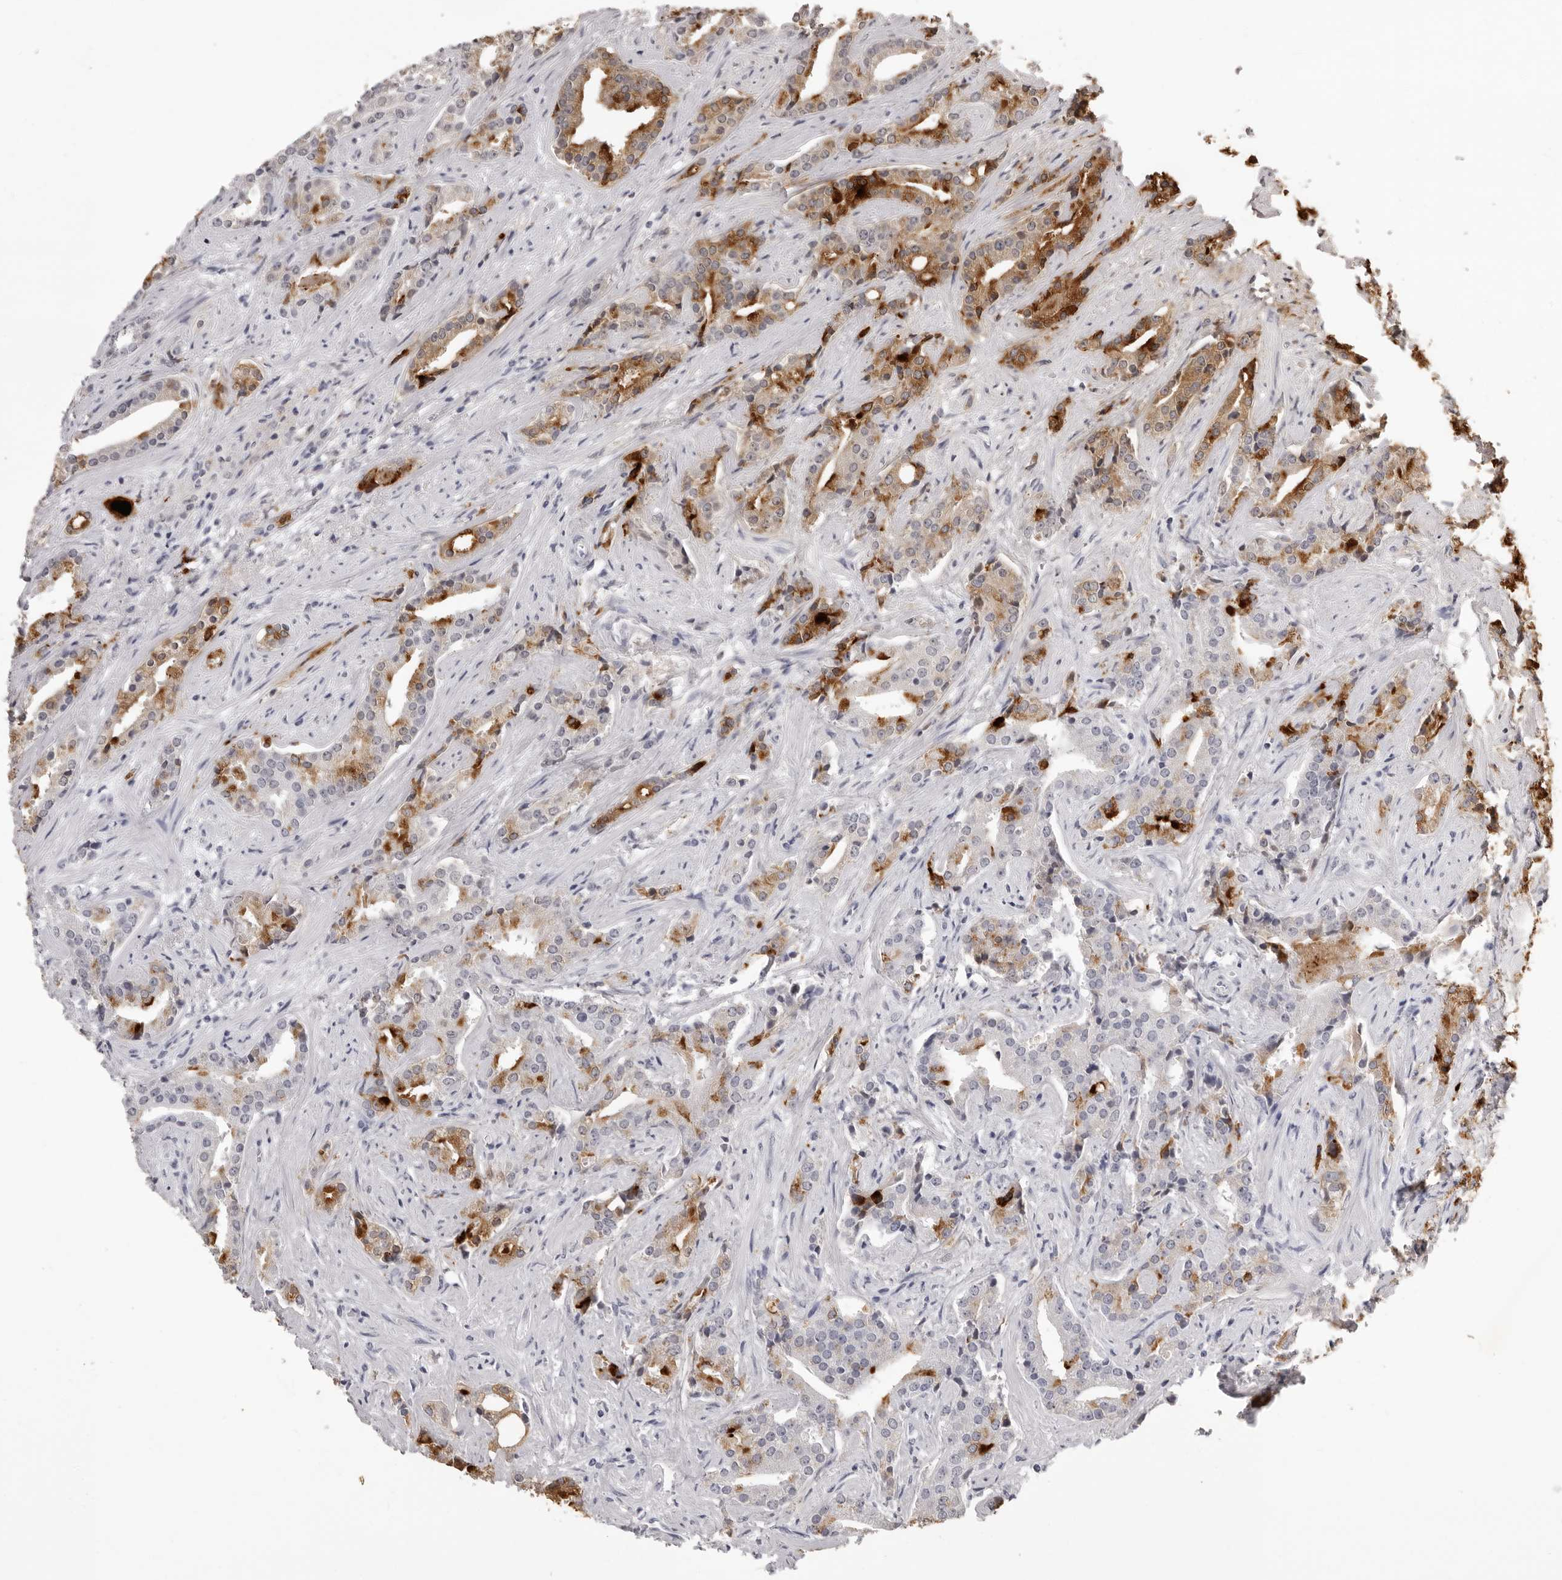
{"staining": {"intensity": "moderate", "quantity": "25%-75%", "location": "cytoplasmic/membranous"}, "tissue": "prostate cancer", "cell_type": "Tumor cells", "image_type": "cancer", "snomed": [{"axis": "morphology", "description": "Adenocarcinoma, Low grade"}, {"axis": "topography", "description": "Prostate"}], "caption": "Immunohistochemistry (IHC) staining of adenocarcinoma (low-grade) (prostate), which exhibits medium levels of moderate cytoplasmic/membranous positivity in approximately 25%-75% of tumor cells indicating moderate cytoplasmic/membranous protein staining. The staining was performed using DAB (brown) for protein detection and nuclei were counterstained in hematoxylin (blue).", "gene": "IL31", "patient": {"sex": "male", "age": 67}}